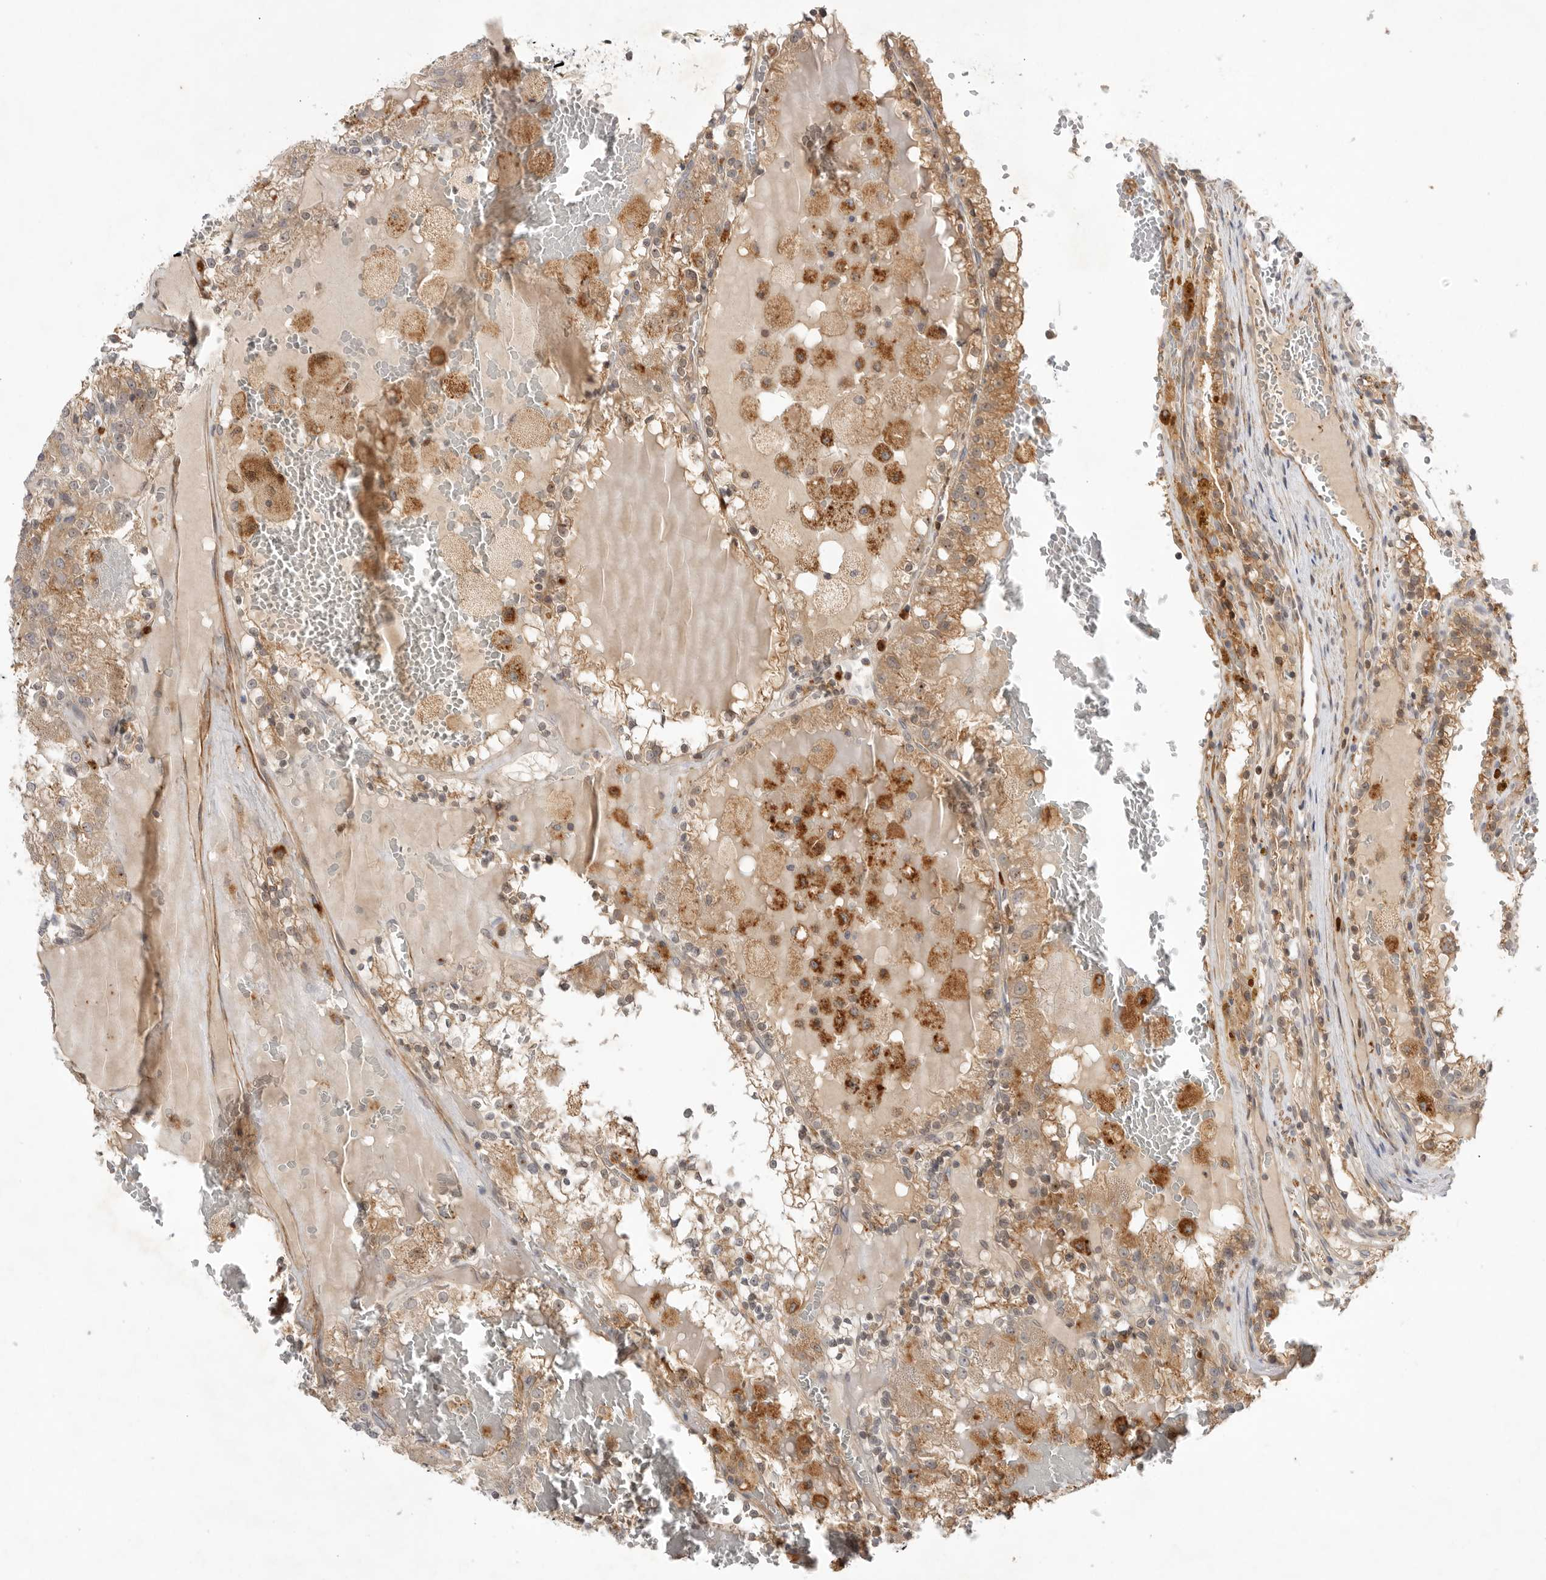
{"staining": {"intensity": "moderate", "quantity": ">75%", "location": "cytoplasmic/membranous"}, "tissue": "renal cancer", "cell_type": "Tumor cells", "image_type": "cancer", "snomed": [{"axis": "morphology", "description": "Adenocarcinoma, NOS"}, {"axis": "topography", "description": "Kidney"}], "caption": "High-magnification brightfield microscopy of adenocarcinoma (renal) stained with DAB (brown) and counterstained with hematoxylin (blue). tumor cells exhibit moderate cytoplasmic/membranous staining is present in approximately>75% of cells. (Brightfield microscopy of DAB IHC at high magnification).", "gene": "GNE", "patient": {"sex": "female", "age": 56}}